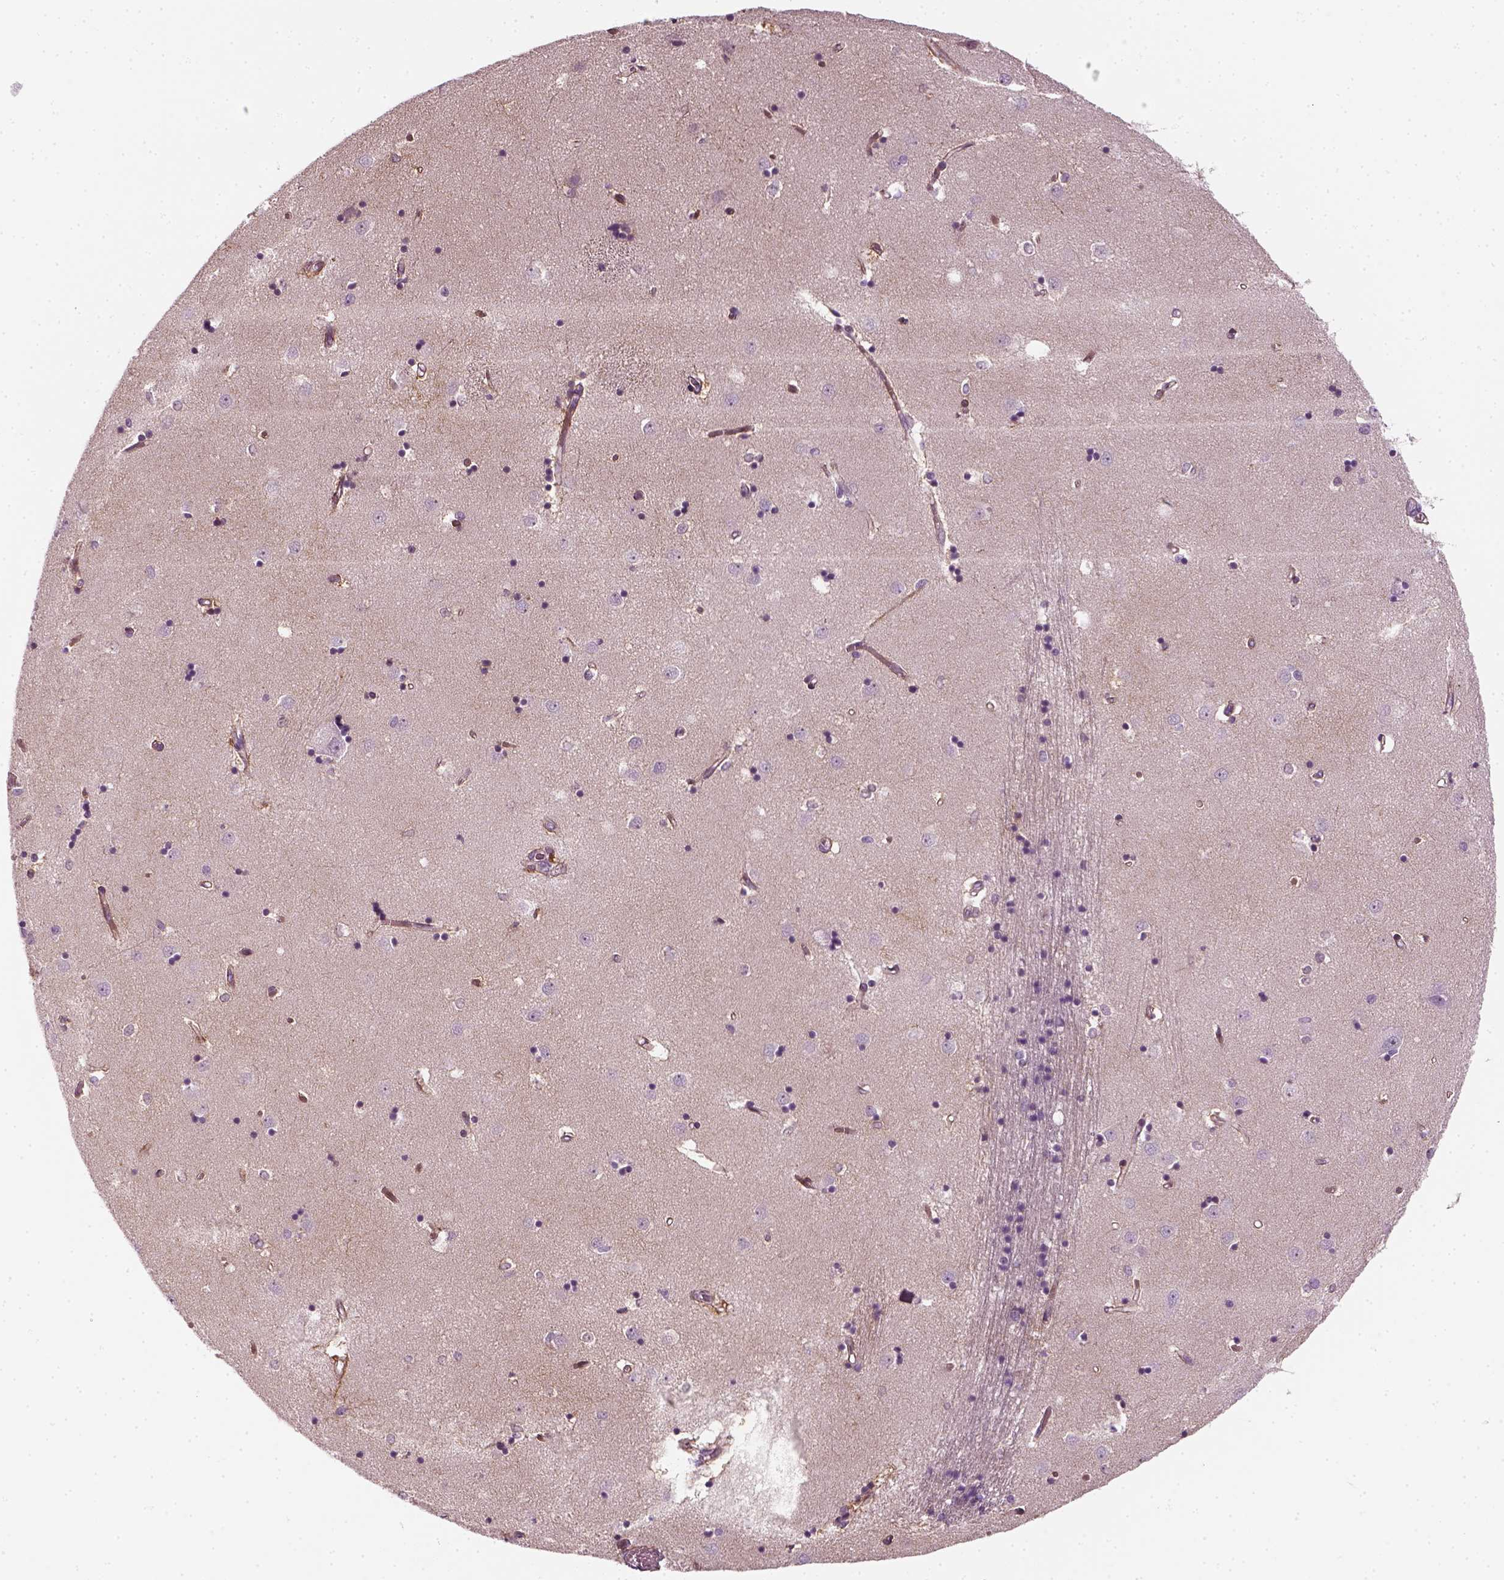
{"staining": {"intensity": "negative", "quantity": "none", "location": "none"}, "tissue": "caudate", "cell_type": "Glial cells", "image_type": "normal", "snomed": [{"axis": "morphology", "description": "Normal tissue, NOS"}, {"axis": "topography", "description": "Lateral ventricle wall"}], "caption": "High power microscopy histopathology image of an immunohistochemistry image of unremarkable caudate, revealing no significant positivity in glial cells.", "gene": "DNASE1L1", "patient": {"sex": "male", "age": 54}}